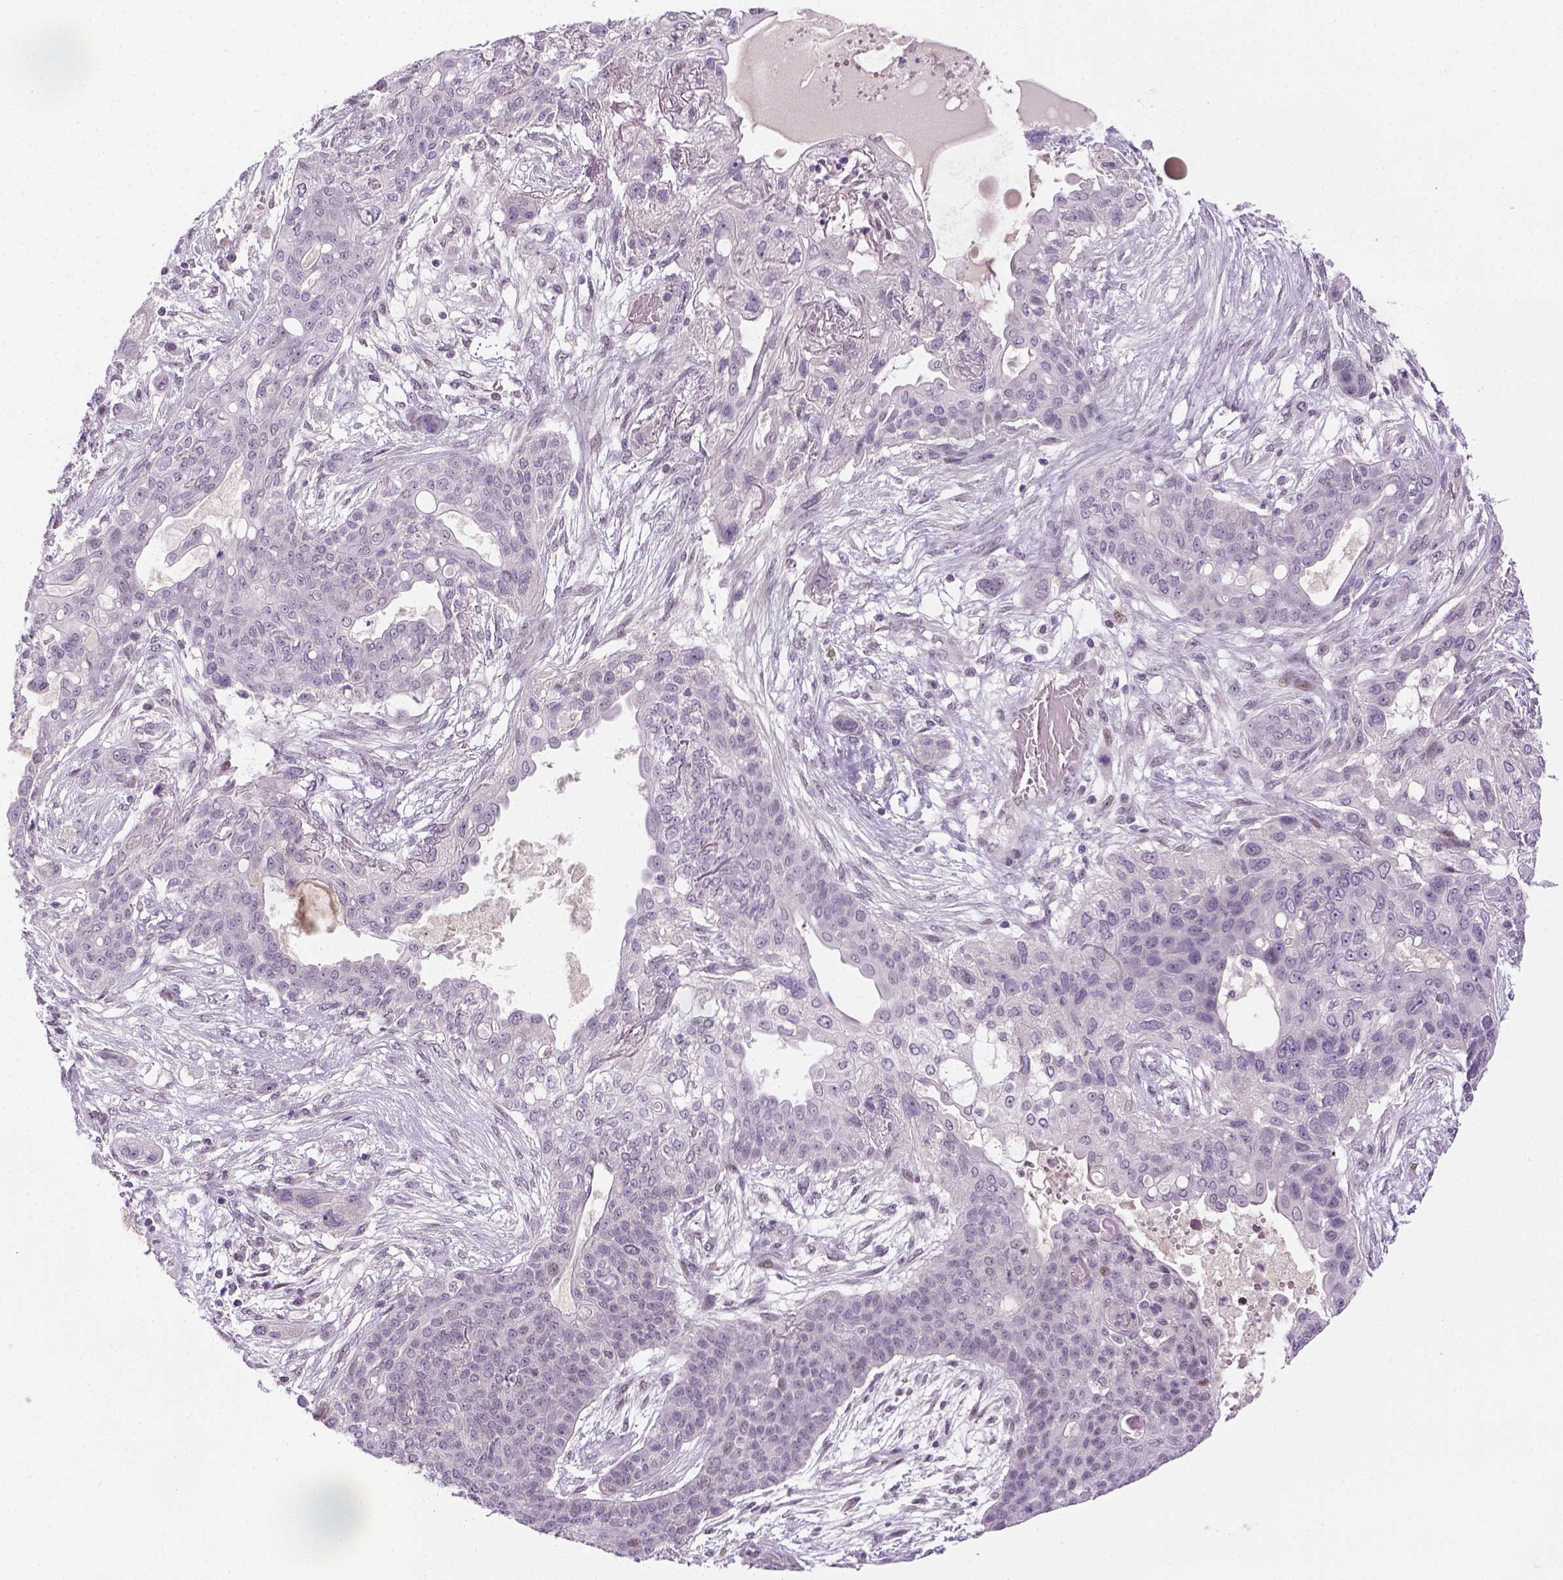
{"staining": {"intensity": "negative", "quantity": "none", "location": "none"}, "tissue": "lung cancer", "cell_type": "Tumor cells", "image_type": "cancer", "snomed": [{"axis": "morphology", "description": "Squamous cell carcinoma, NOS"}, {"axis": "topography", "description": "Lung"}], "caption": "DAB (3,3'-diaminobenzidine) immunohistochemical staining of lung cancer (squamous cell carcinoma) exhibits no significant staining in tumor cells. Nuclei are stained in blue.", "gene": "MAGEB3", "patient": {"sex": "female", "age": 70}}